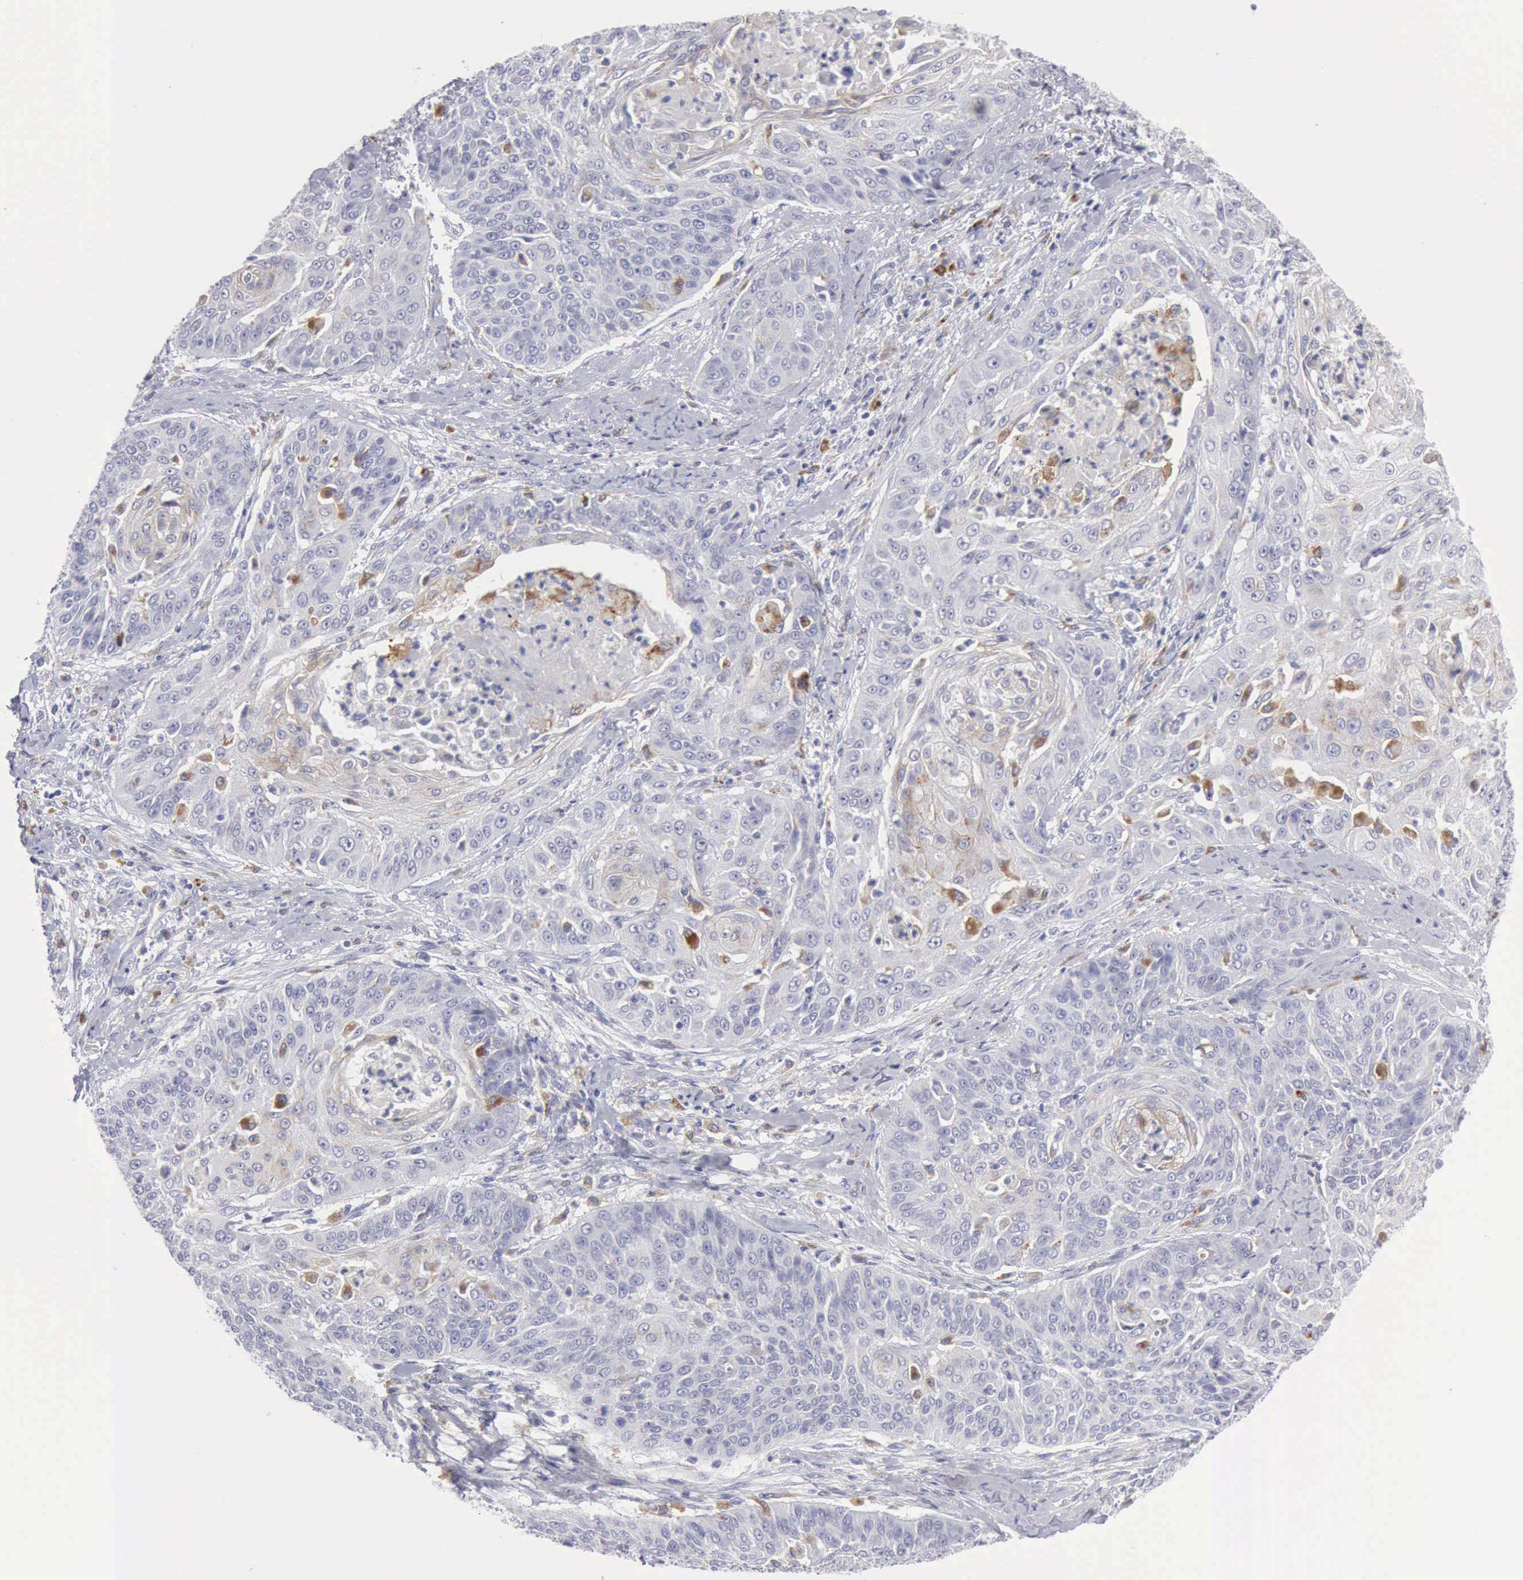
{"staining": {"intensity": "moderate", "quantity": "<25%", "location": "cytoplasmic/membranous"}, "tissue": "cervical cancer", "cell_type": "Tumor cells", "image_type": "cancer", "snomed": [{"axis": "morphology", "description": "Squamous cell carcinoma, NOS"}, {"axis": "topography", "description": "Cervix"}], "caption": "The photomicrograph demonstrates immunohistochemical staining of cervical cancer (squamous cell carcinoma). There is moderate cytoplasmic/membranous staining is appreciated in about <25% of tumor cells. The protein is stained brown, and the nuclei are stained in blue (DAB (3,3'-diaminobenzidine) IHC with brightfield microscopy, high magnification).", "gene": "CTSS", "patient": {"sex": "female", "age": 64}}